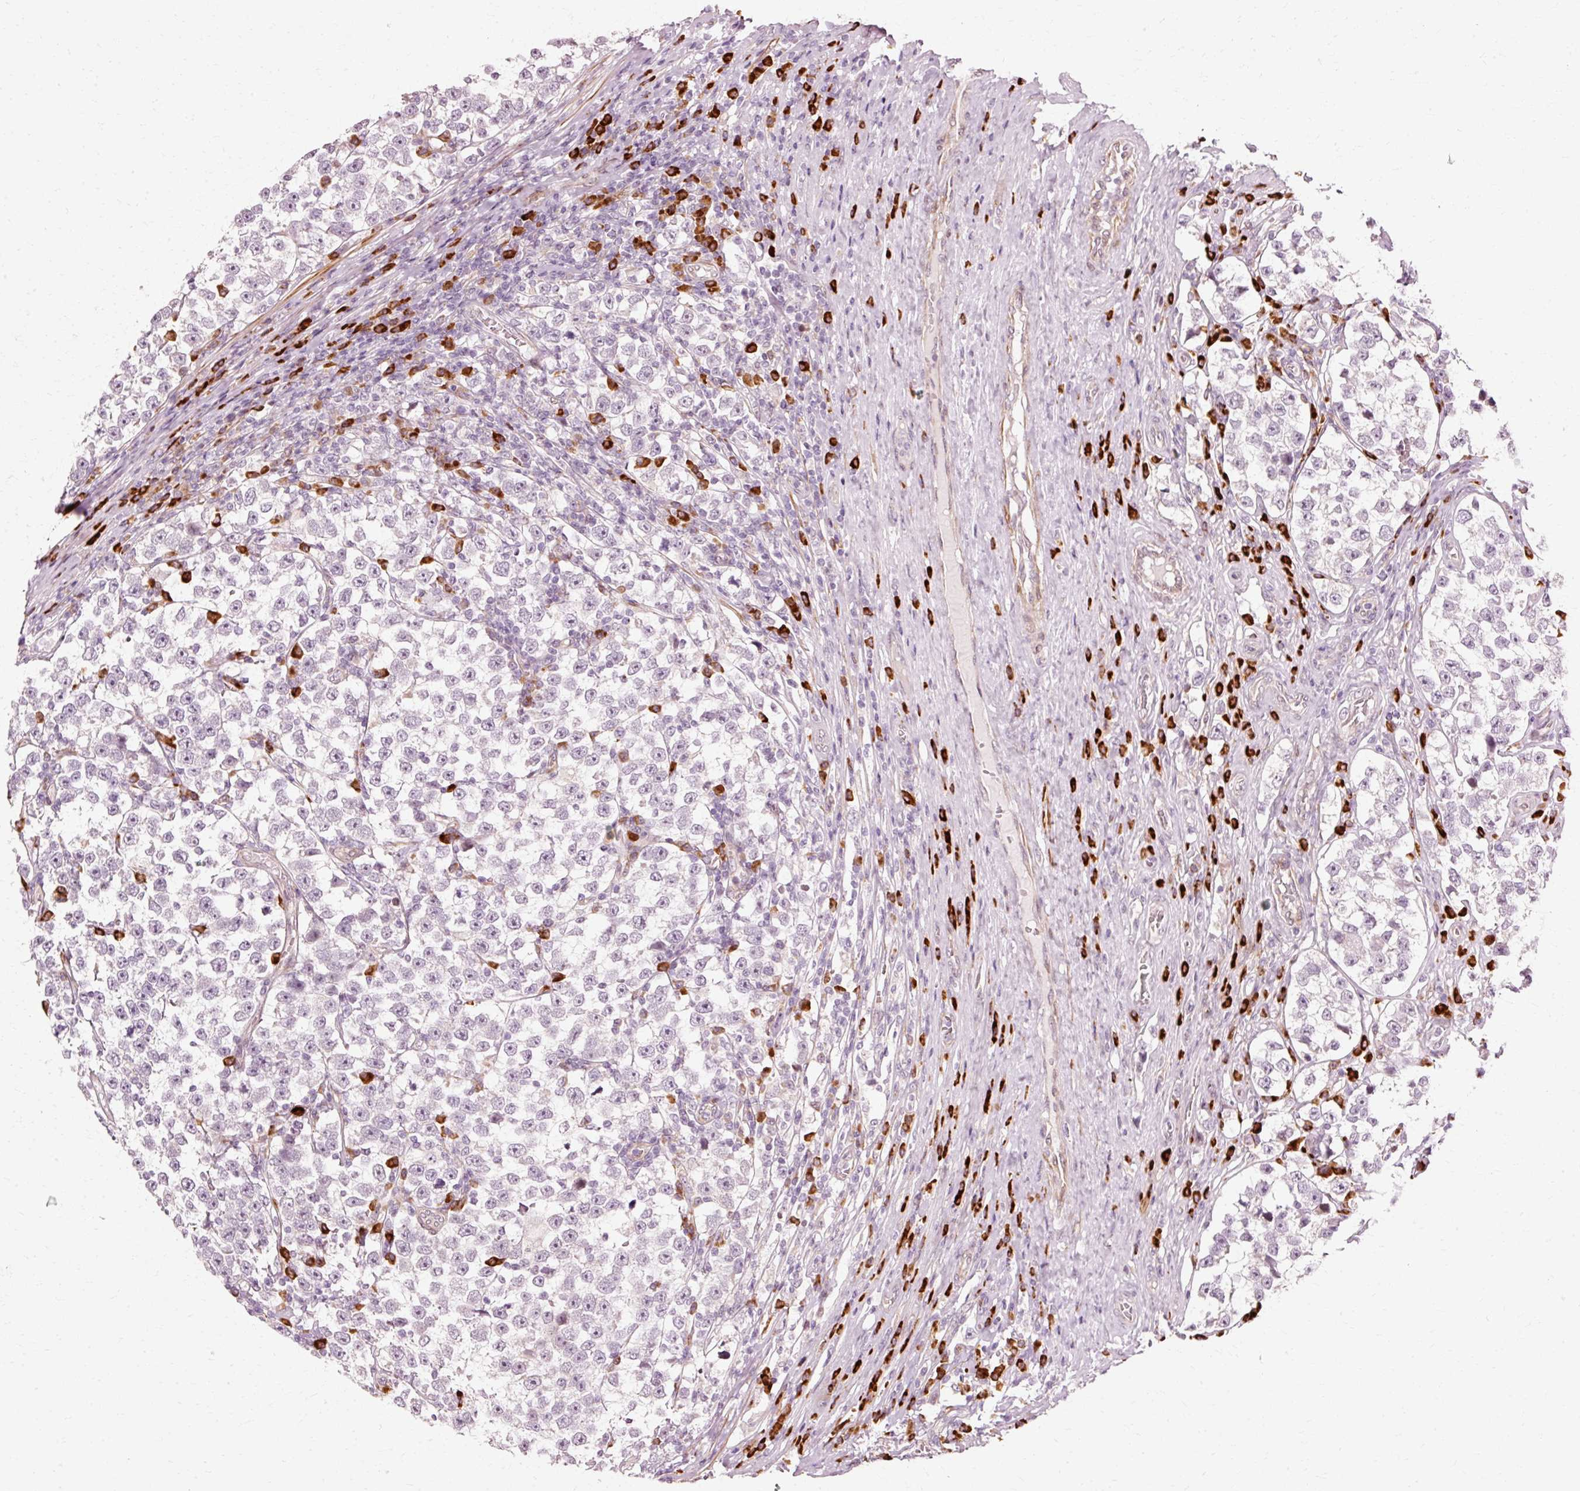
{"staining": {"intensity": "negative", "quantity": "none", "location": "none"}, "tissue": "testis cancer", "cell_type": "Tumor cells", "image_type": "cancer", "snomed": [{"axis": "morphology", "description": "Normal tissue, NOS"}, {"axis": "morphology", "description": "Seminoma, NOS"}, {"axis": "topography", "description": "Testis"}], "caption": "A histopathology image of testis seminoma stained for a protein displays no brown staining in tumor cells.", "gene": "RGPD5", "patient": {"sex": "male", "age": 43}}